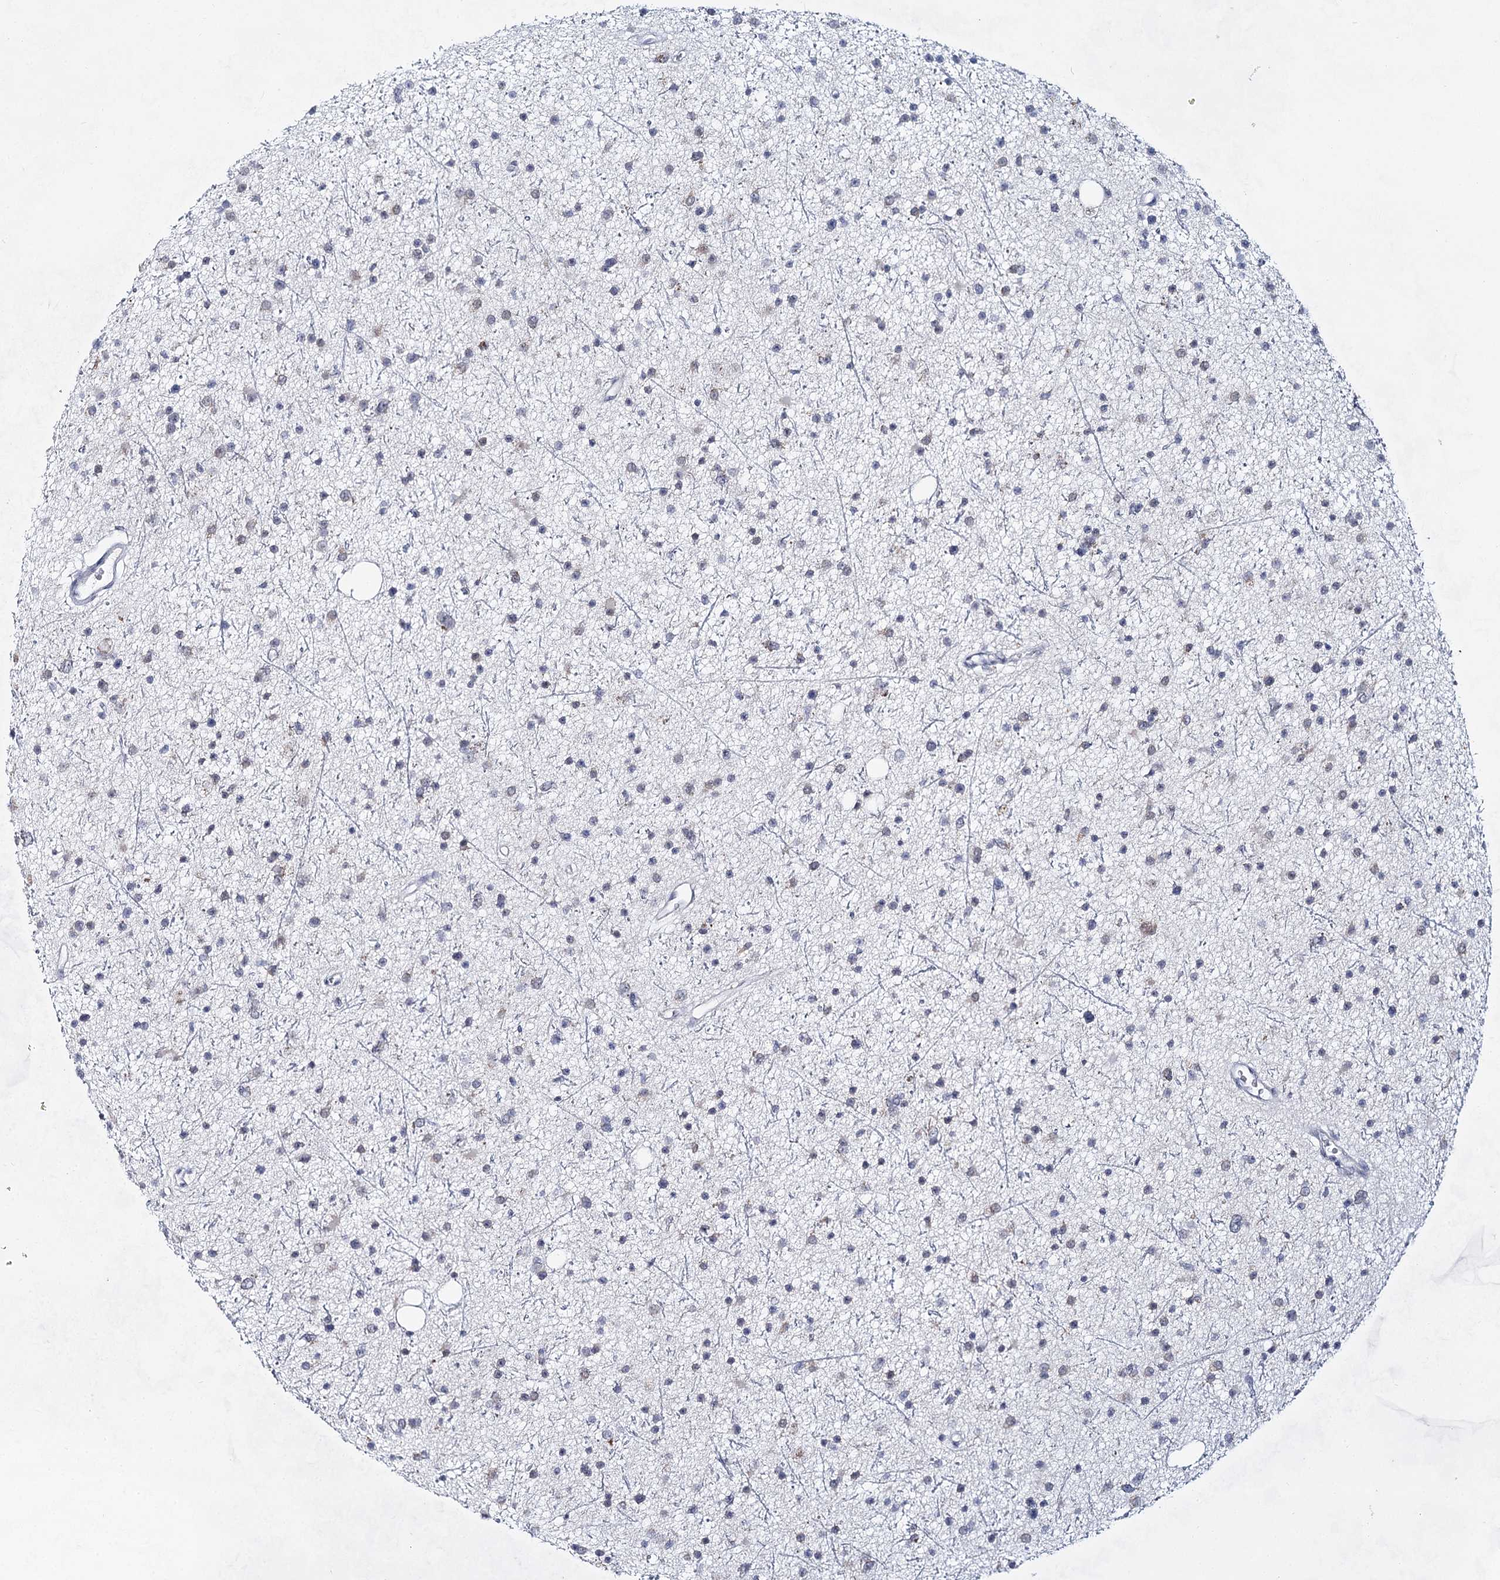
{"staining": {"intensity": "negative", "quantity": "none", "location": "none"}, "tissue": "glioma", "cell_type": "Tumor cells", "image_type": "cancer", "snomed": [{"axis": "morphology", "description": "Glioma, malignant, Low grade"}, {"axis": "topography", "description": "Cerebral cortex"}], "caption": "Tumor cells are negative for protein expression in human low-grade glioma (malignant).", "gene": "BPHL", "patient": {"sex": "female", "age": 39}}